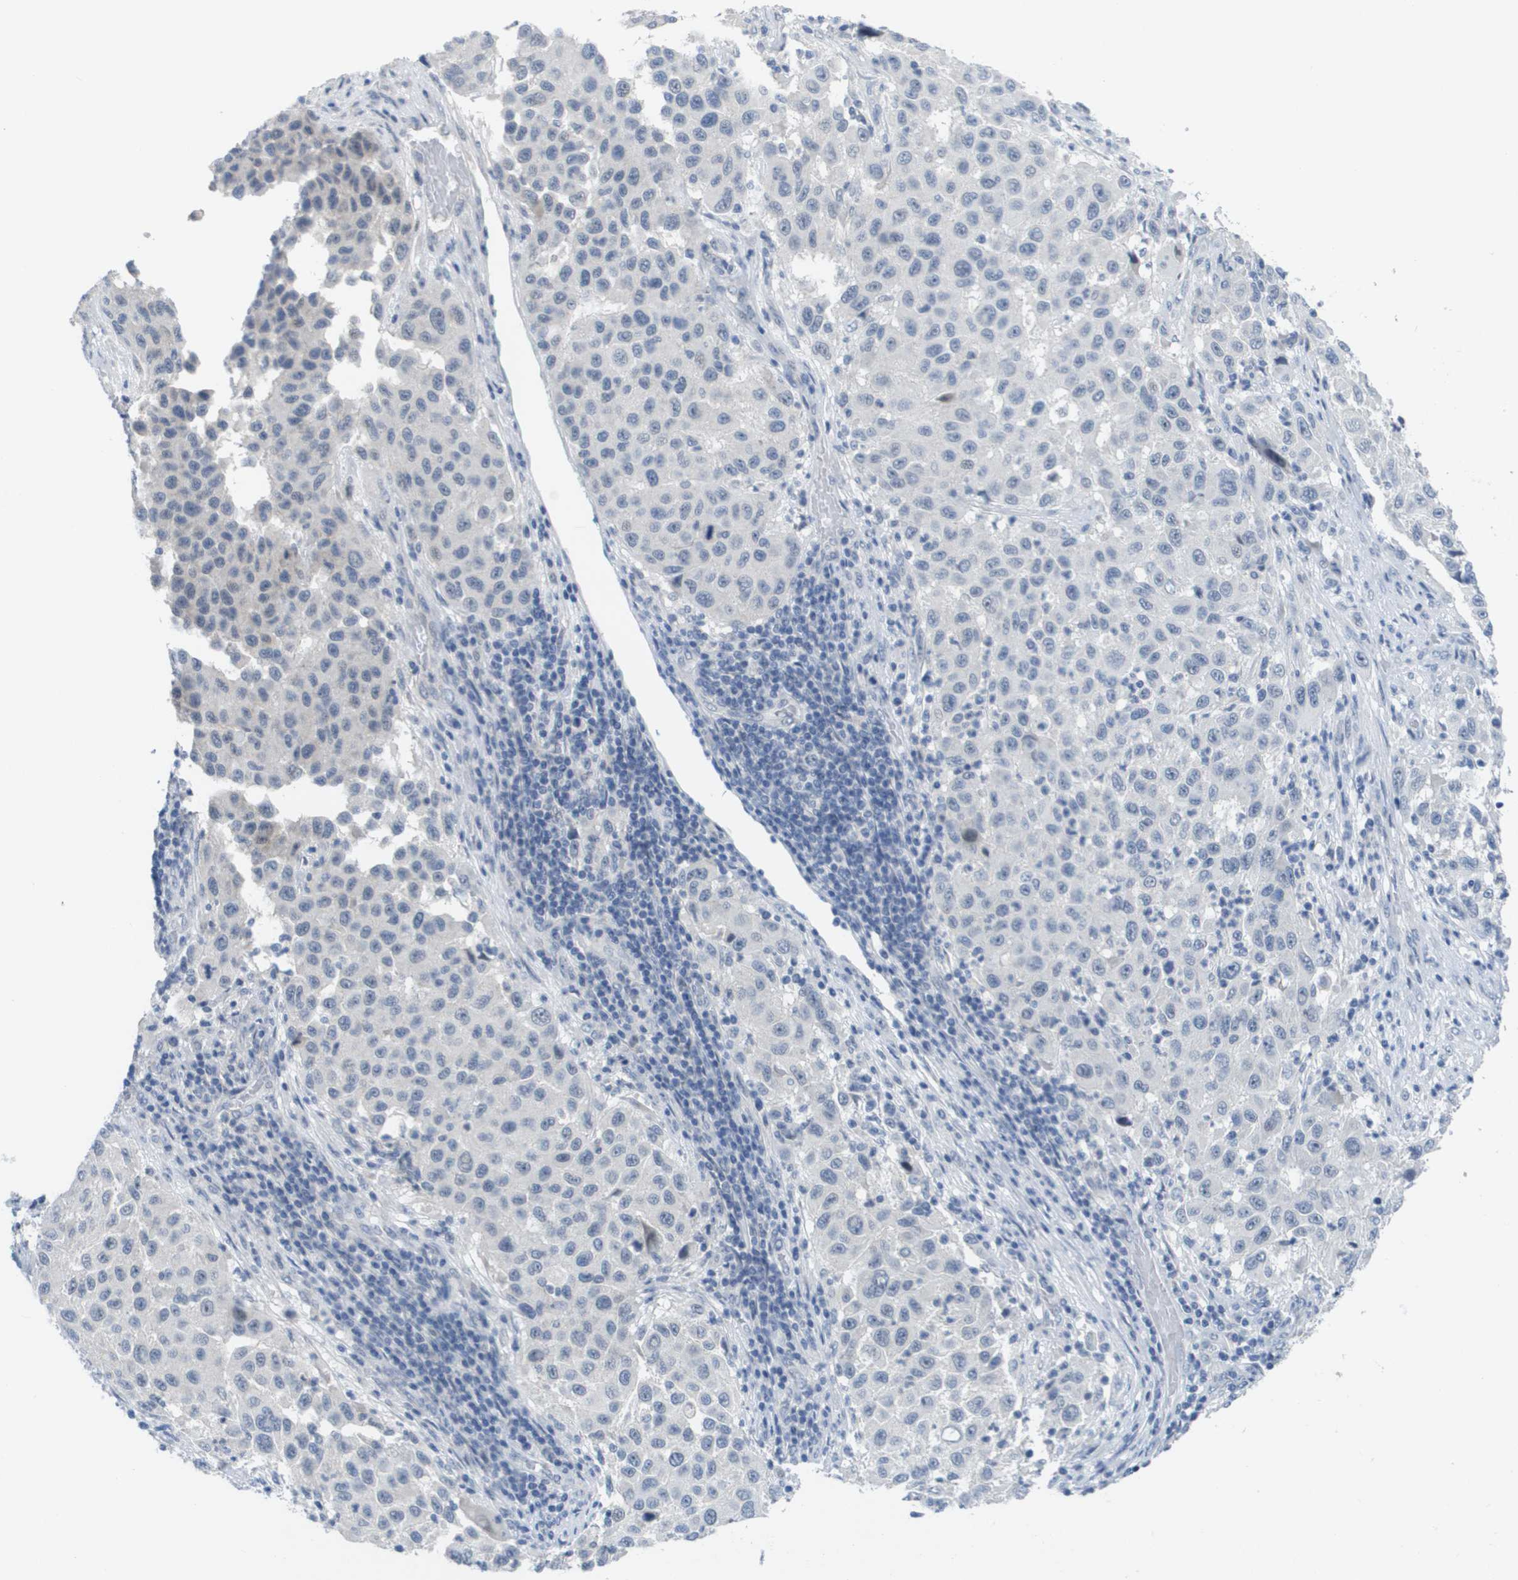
{"staining": {"intensity": "negative", "quantity": "none", "location": "none"}, "tissue": "melanoma", "cell_type": "Tumor cells", "image_type": "cancer", "snomed": [{"axis": "morphology", "description": "Malignant melanoma, Metastatic site"}, {"axis": "topography", "description": "Lymph node"}], "caption": "Tumor cells show no significant protein staining in melanoma.", "gene": "PDE4A", "patient": {"sex": "male", "age": 61}}